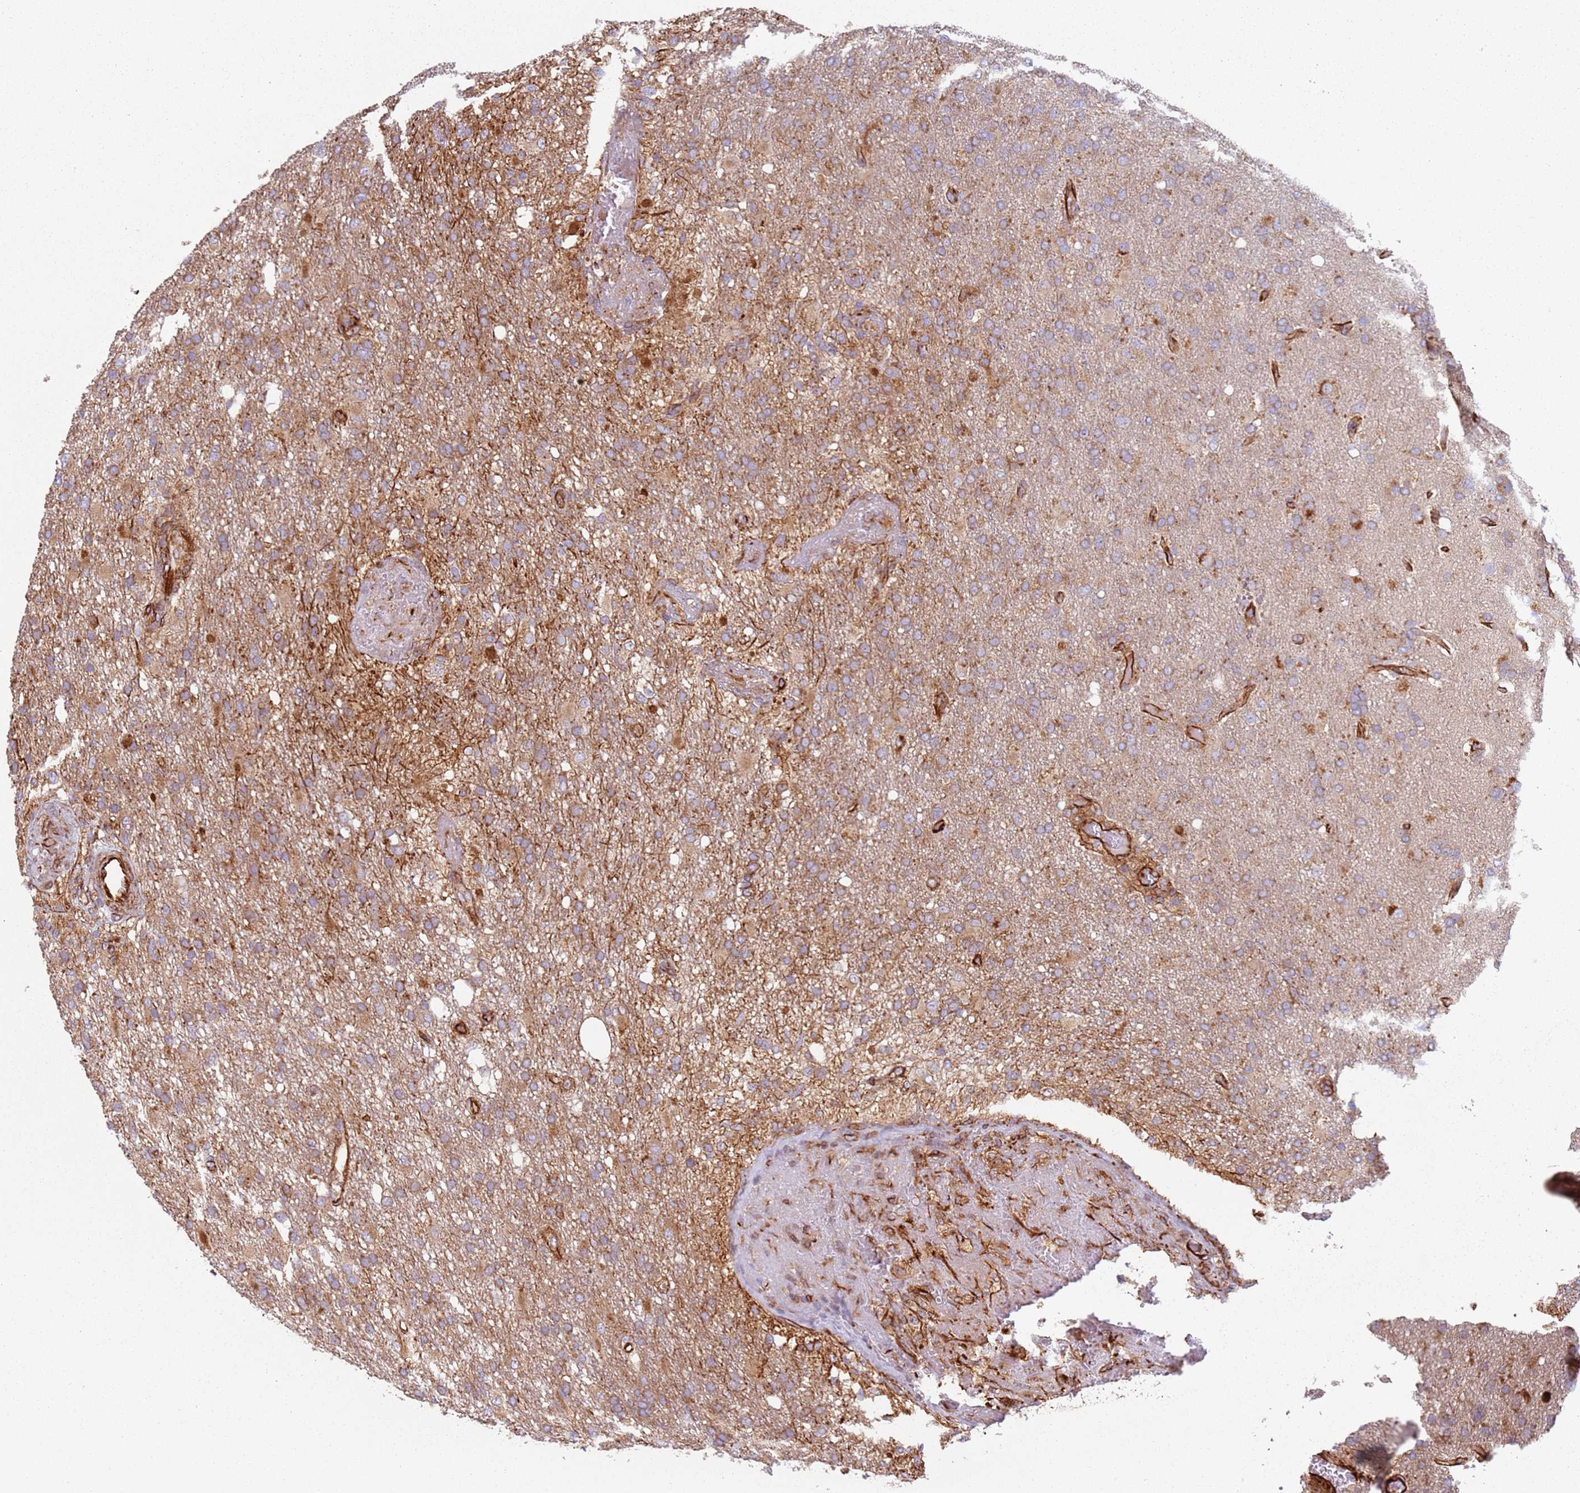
{"staining": {"intensity": "moderate", "quantity": ">75%", "location": "cytoplasmic/membranous"}, "tissue": "glioma", "cell_type": "Tumor cells", "image_type": "cancer", "snomed": [{"axis": "morphology", "description": "Glioma, malignant, High grade"}, {"axis": "topography", "description": "Brain"}], "caption": "The image exhibits staining of malignant glioma (high-grade), revealing moderate cytoplasmic/membranous protein positivity (brown color) within tumor cells.", "gene": "SNAPIN", "patient": {"sex": "female", "age": 74}}